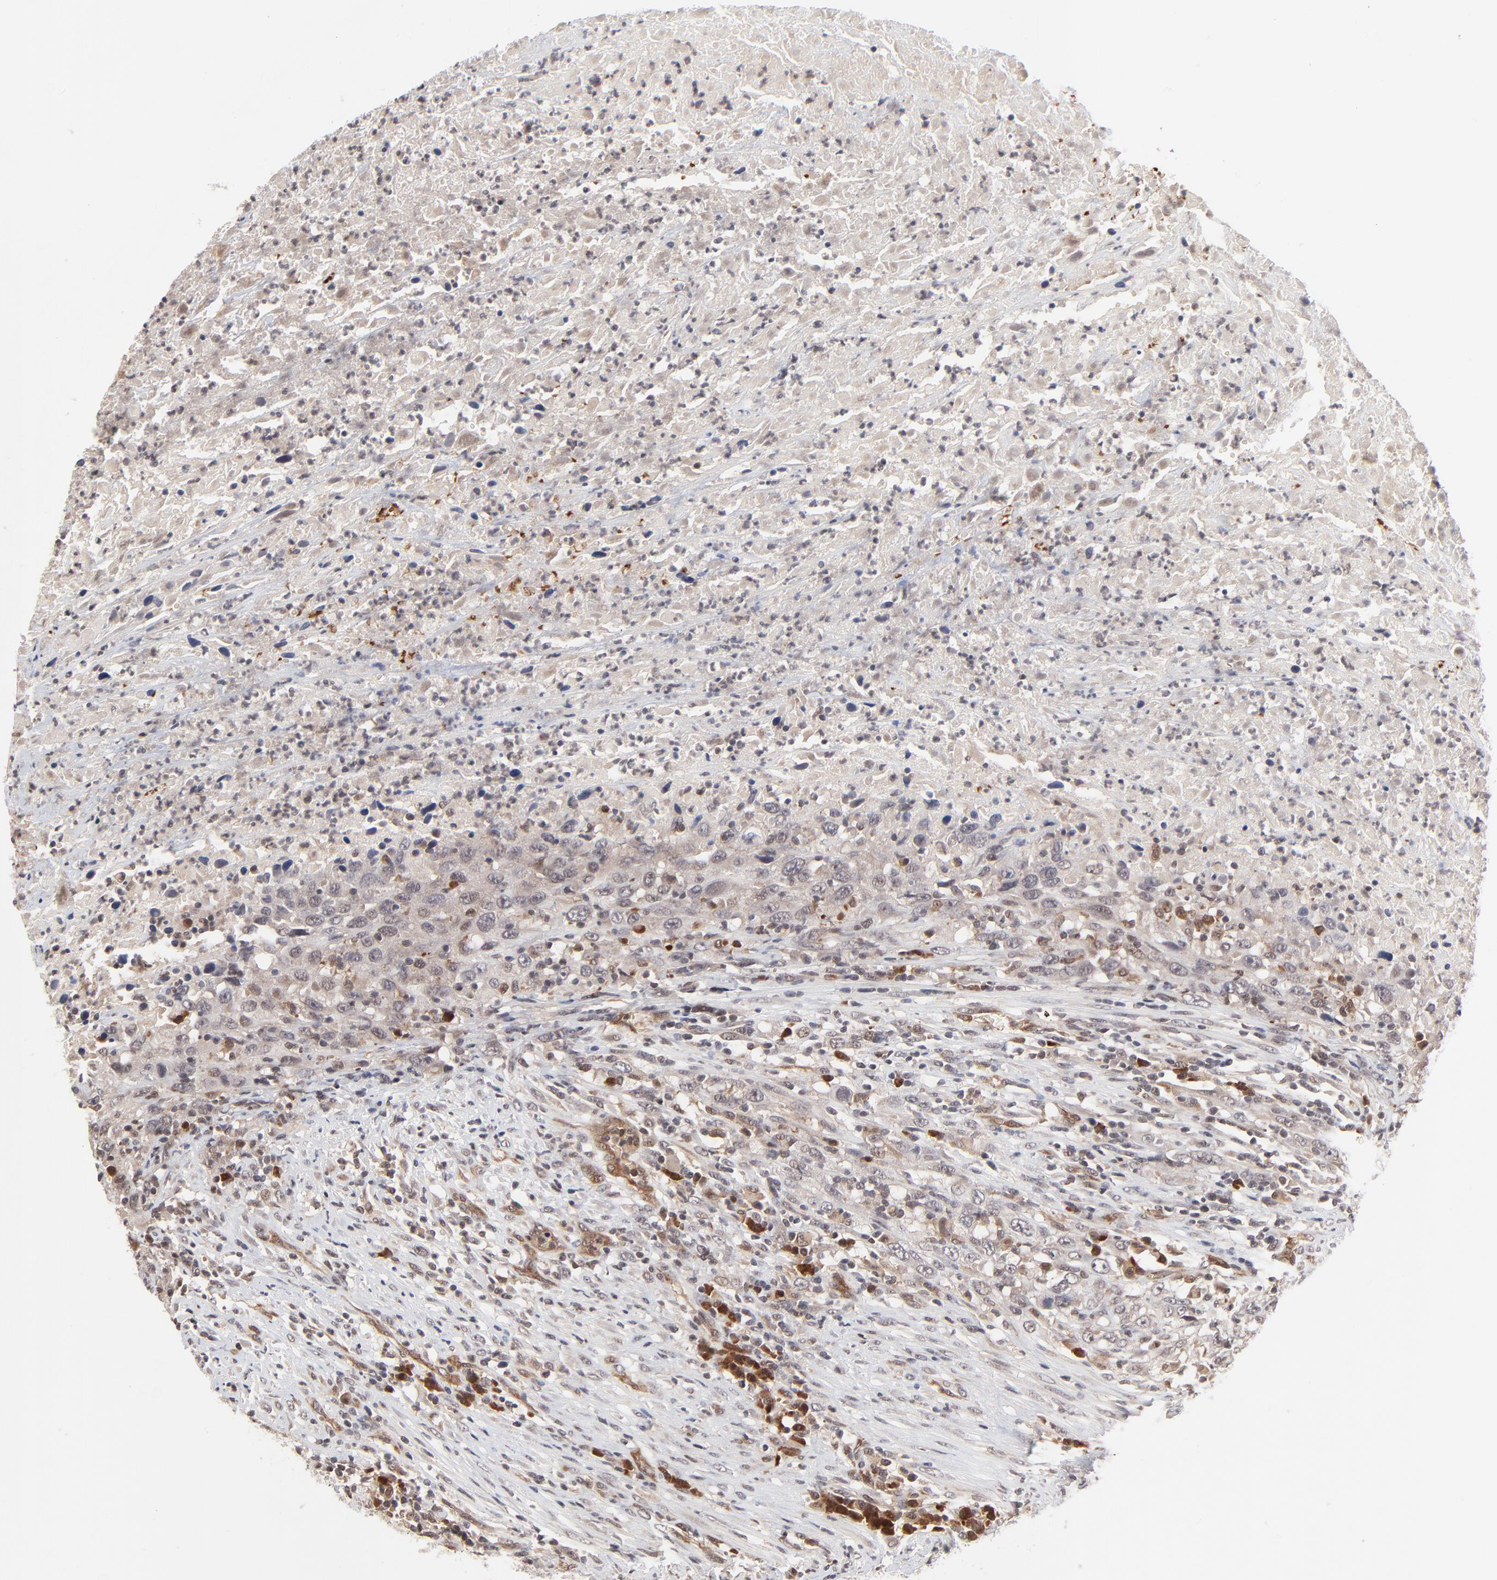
{"staining": {"intensity": "weak", "quantity": "25%-75%", "location": "cytoplasmic/membranous"}, "tissue": "urothelial cancer", "cell_type": "Tumor cells", "image_type": "cancer", "snomed": [{"axis": "morphology", "description": "Urothelial carcinoma, High grade"}, {"axis": "topography", "description": "Urinary bladder"}], "caption": "Urothelial carcinoma (high-grade) was stained to show a protein in brown. There is low levels of weak cytoplasmic/membranous positivity in approximately 25%-75% of tumor cells. The protein is shown in brown color, while the nuclei are stained blue.", "gene": "CASP10", "patient": {"sex": "male", "age": 61}}